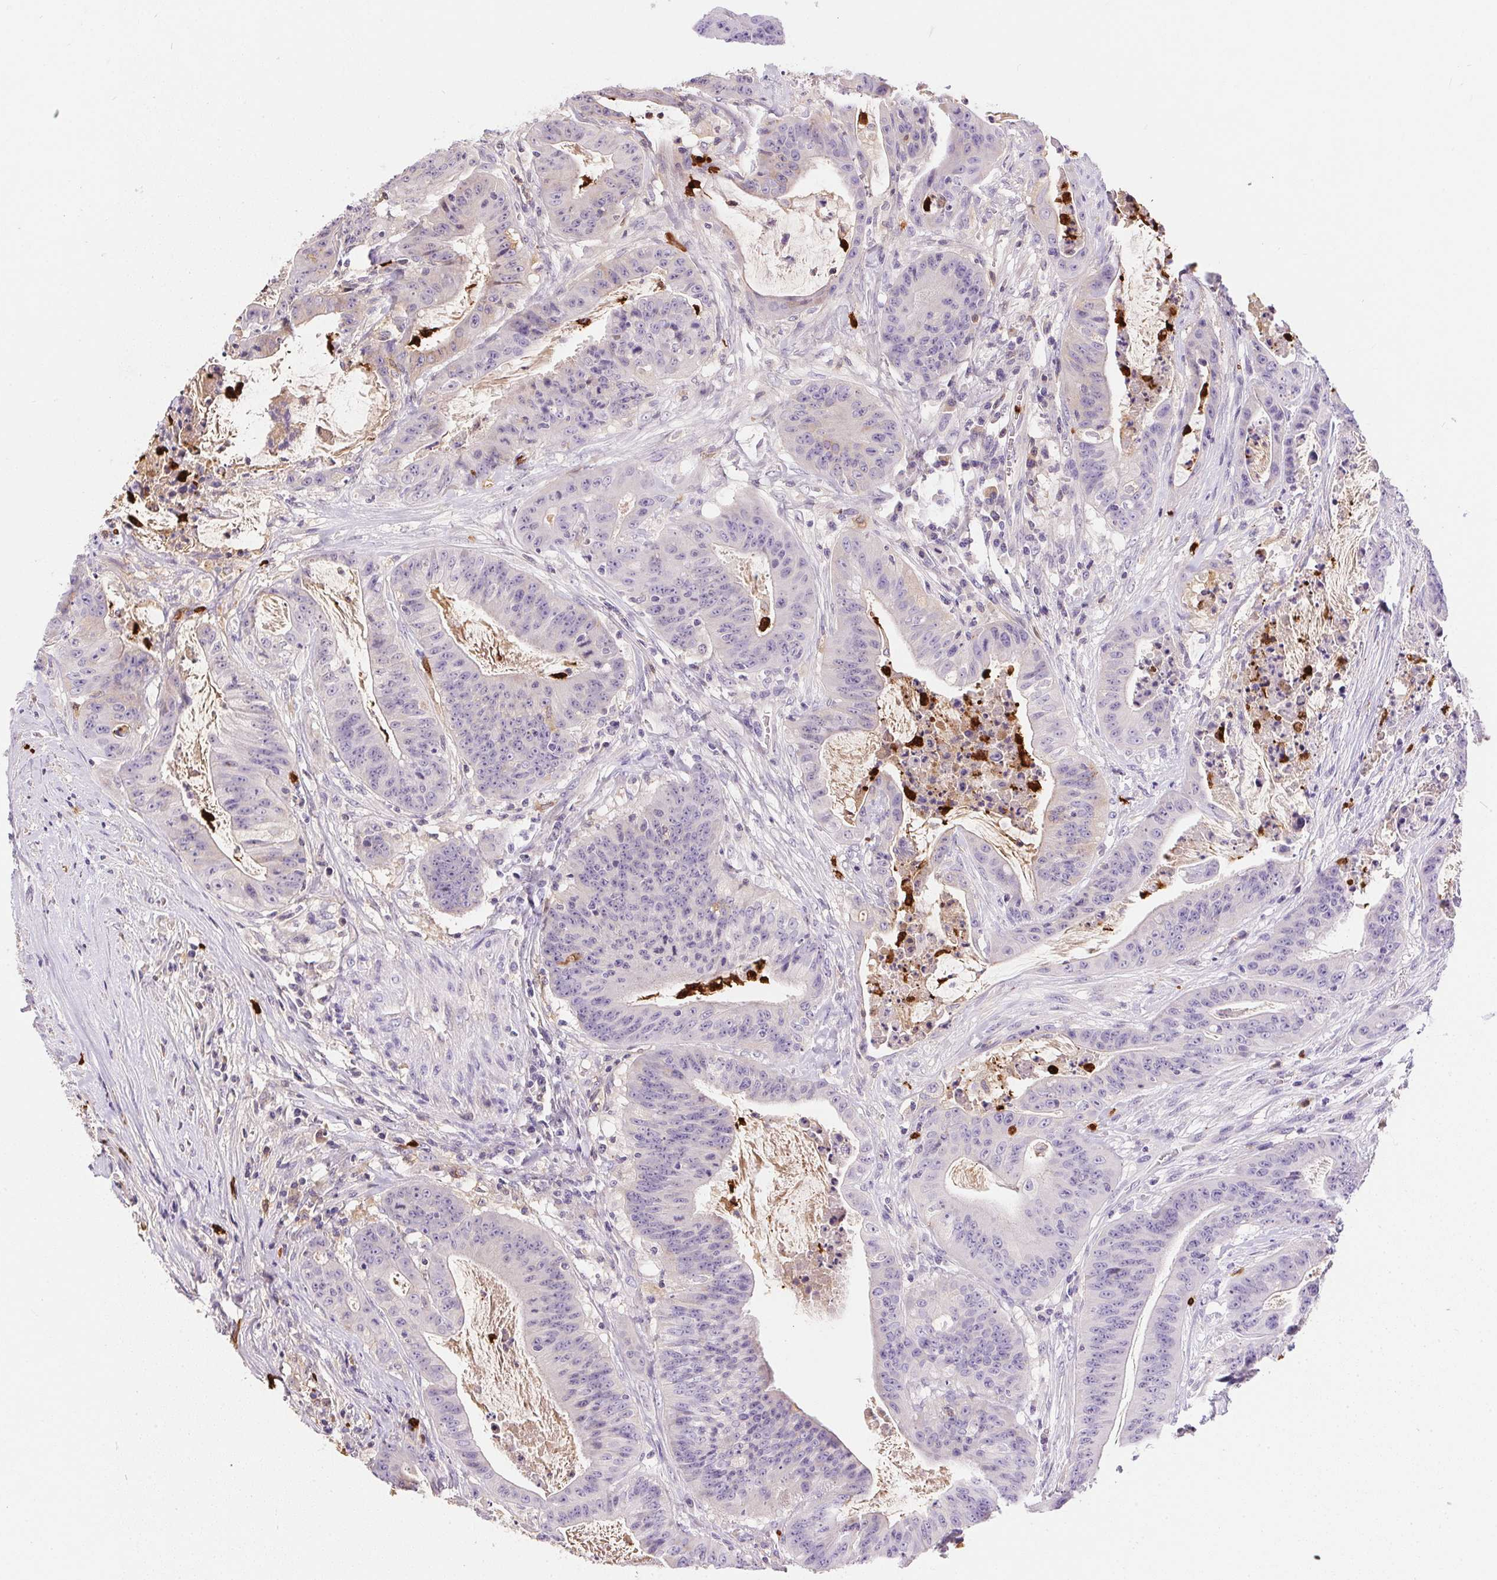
{"staining": {"intensity": "moderate", "quantity": "<25%", "location": "cytoplasmic/membranous"}, "tissue": "colorectal cancer", "cell_type": "Tumor cells", "image_type": "cancer", "snomed": [{"axis": "morphology", "description": "Adenocarcinoma, NOS"}, {"axis": "topography", "description": "Colon"}], "caption": "This is an image of immunohistochemistry (IHC) staining of colorectal cancer, which shows moderate positivity in the cytoplasmic/membranous of tumor cells.", "gene": "ORM1", "patient": {"sex": "male", "age": 33}}